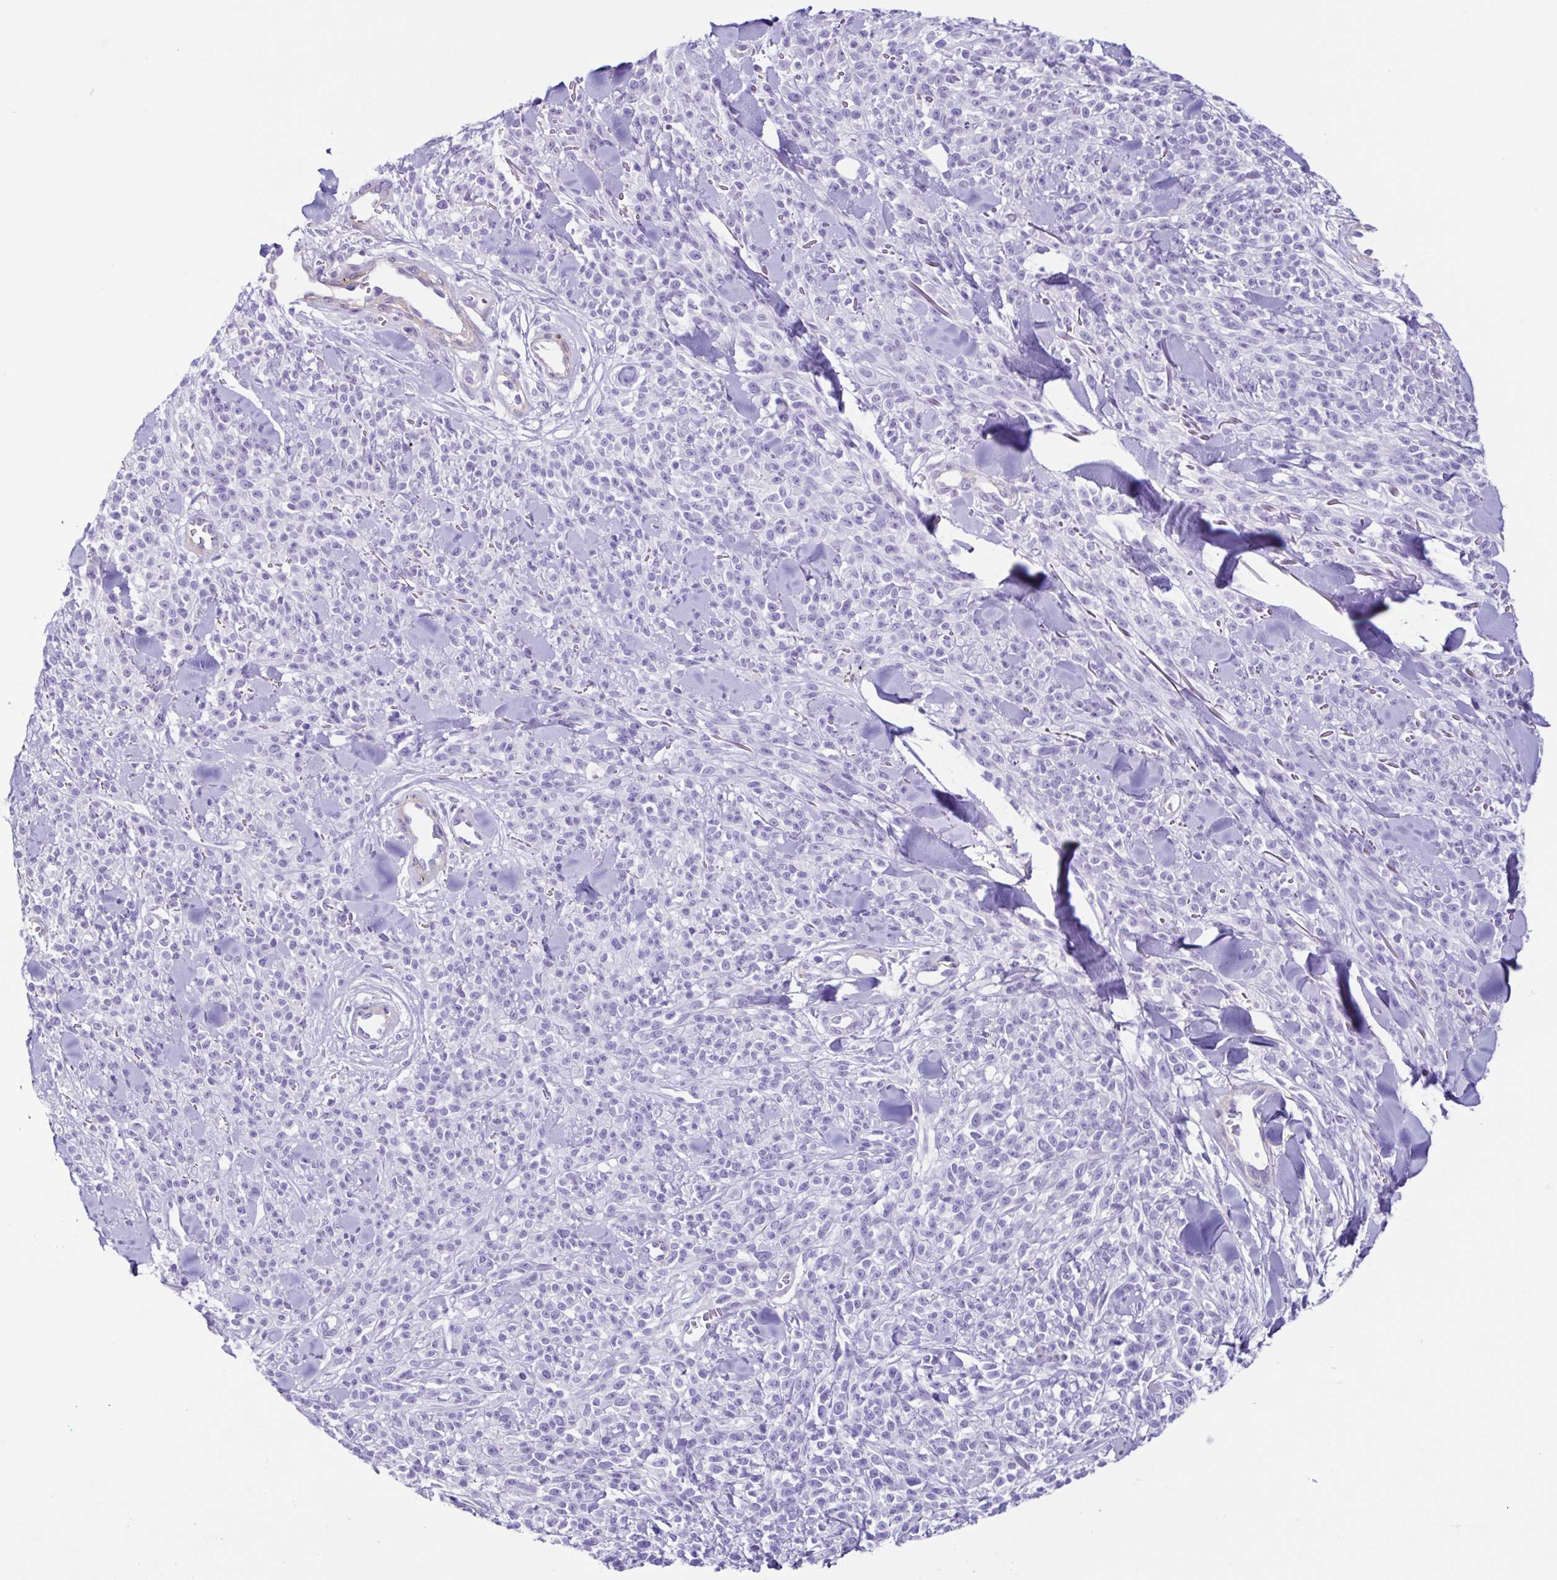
{"staining": {"intensity": "negative", "quantity": "none", "location": "none"}, "tissue": "melanoma", "cell_type": "Tumor cells", "image_type": "cancer", "snomed": [{"axis": "morphology", "description": "Malignant melanoma, NOS"}, {"axis": "topography", "description": "Skin"}, {"axis": "topography", "description": "Skin of trunk"}], "caption": "This is a micrograph of immunohistochemistry (IHC) staining of melanoma, which shows no positivity in tumor cells. (DAB (3,3'-diaminobenzidine) immunohistochemistry (IHC), high magnification).", "gene": "CYP11B1", "patient": {"sex": "male", "age": 74}}